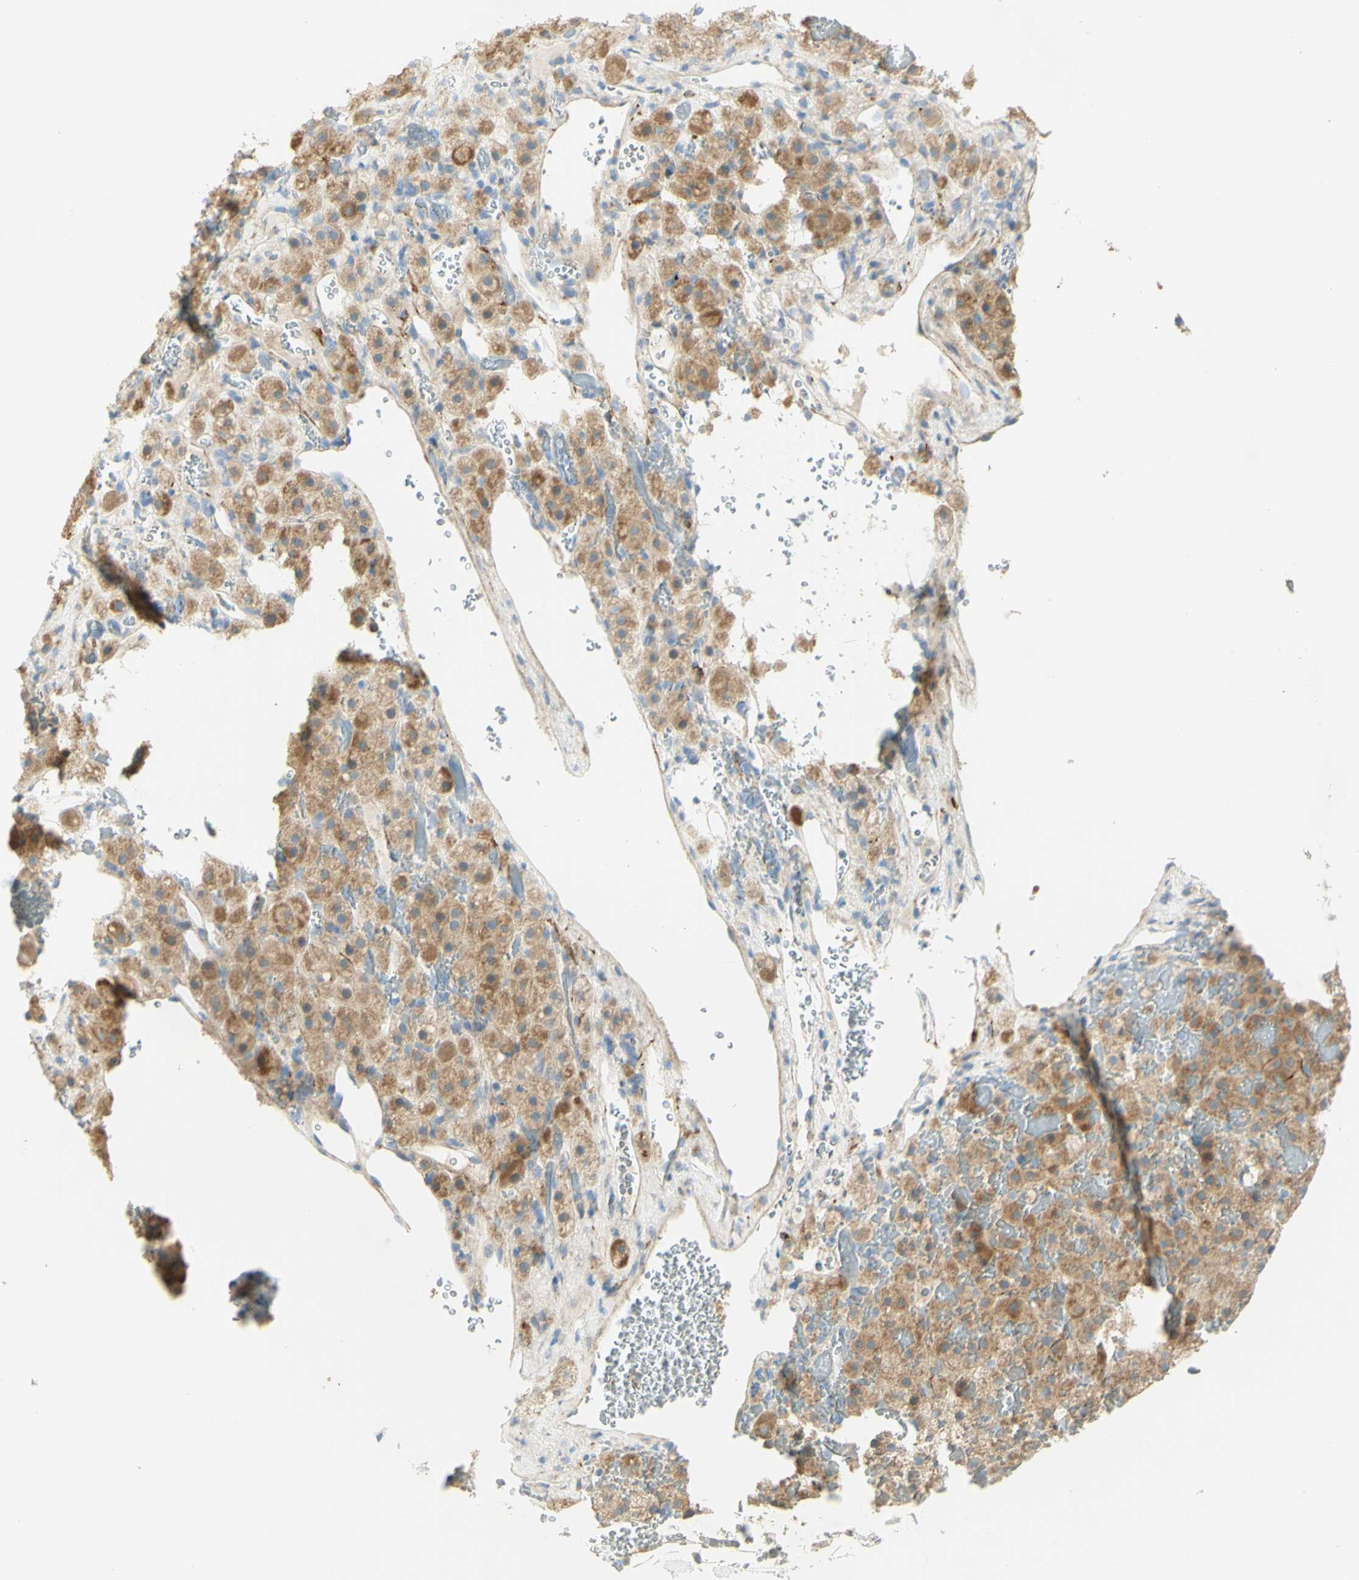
{"staining": {"intensity": "moderate", "quantity": "25%-75%", "location": "cytoplasmic/membranous"}, "tissue": "adrenal gland", "cell_type": "Glandular cells", "image_type": "normal", "snomed": [{"axis": "morphology", "description": "Normal tissue, NOS"}, {"axis": "topography", "description": "Adrenal gland"}], "caption": "Adrenal gland stained for a protein shows moderate cytoplasmic/membranous positivity in glandular cells. The staining is performed using DAB (3,3'-diaminobenzidine) brown chromogen to label protein expression. The nuclei are counter-stained blue using hematoxylin.", "gene": "GCNT3", "patient": {"sex": "female", "age": 59}}